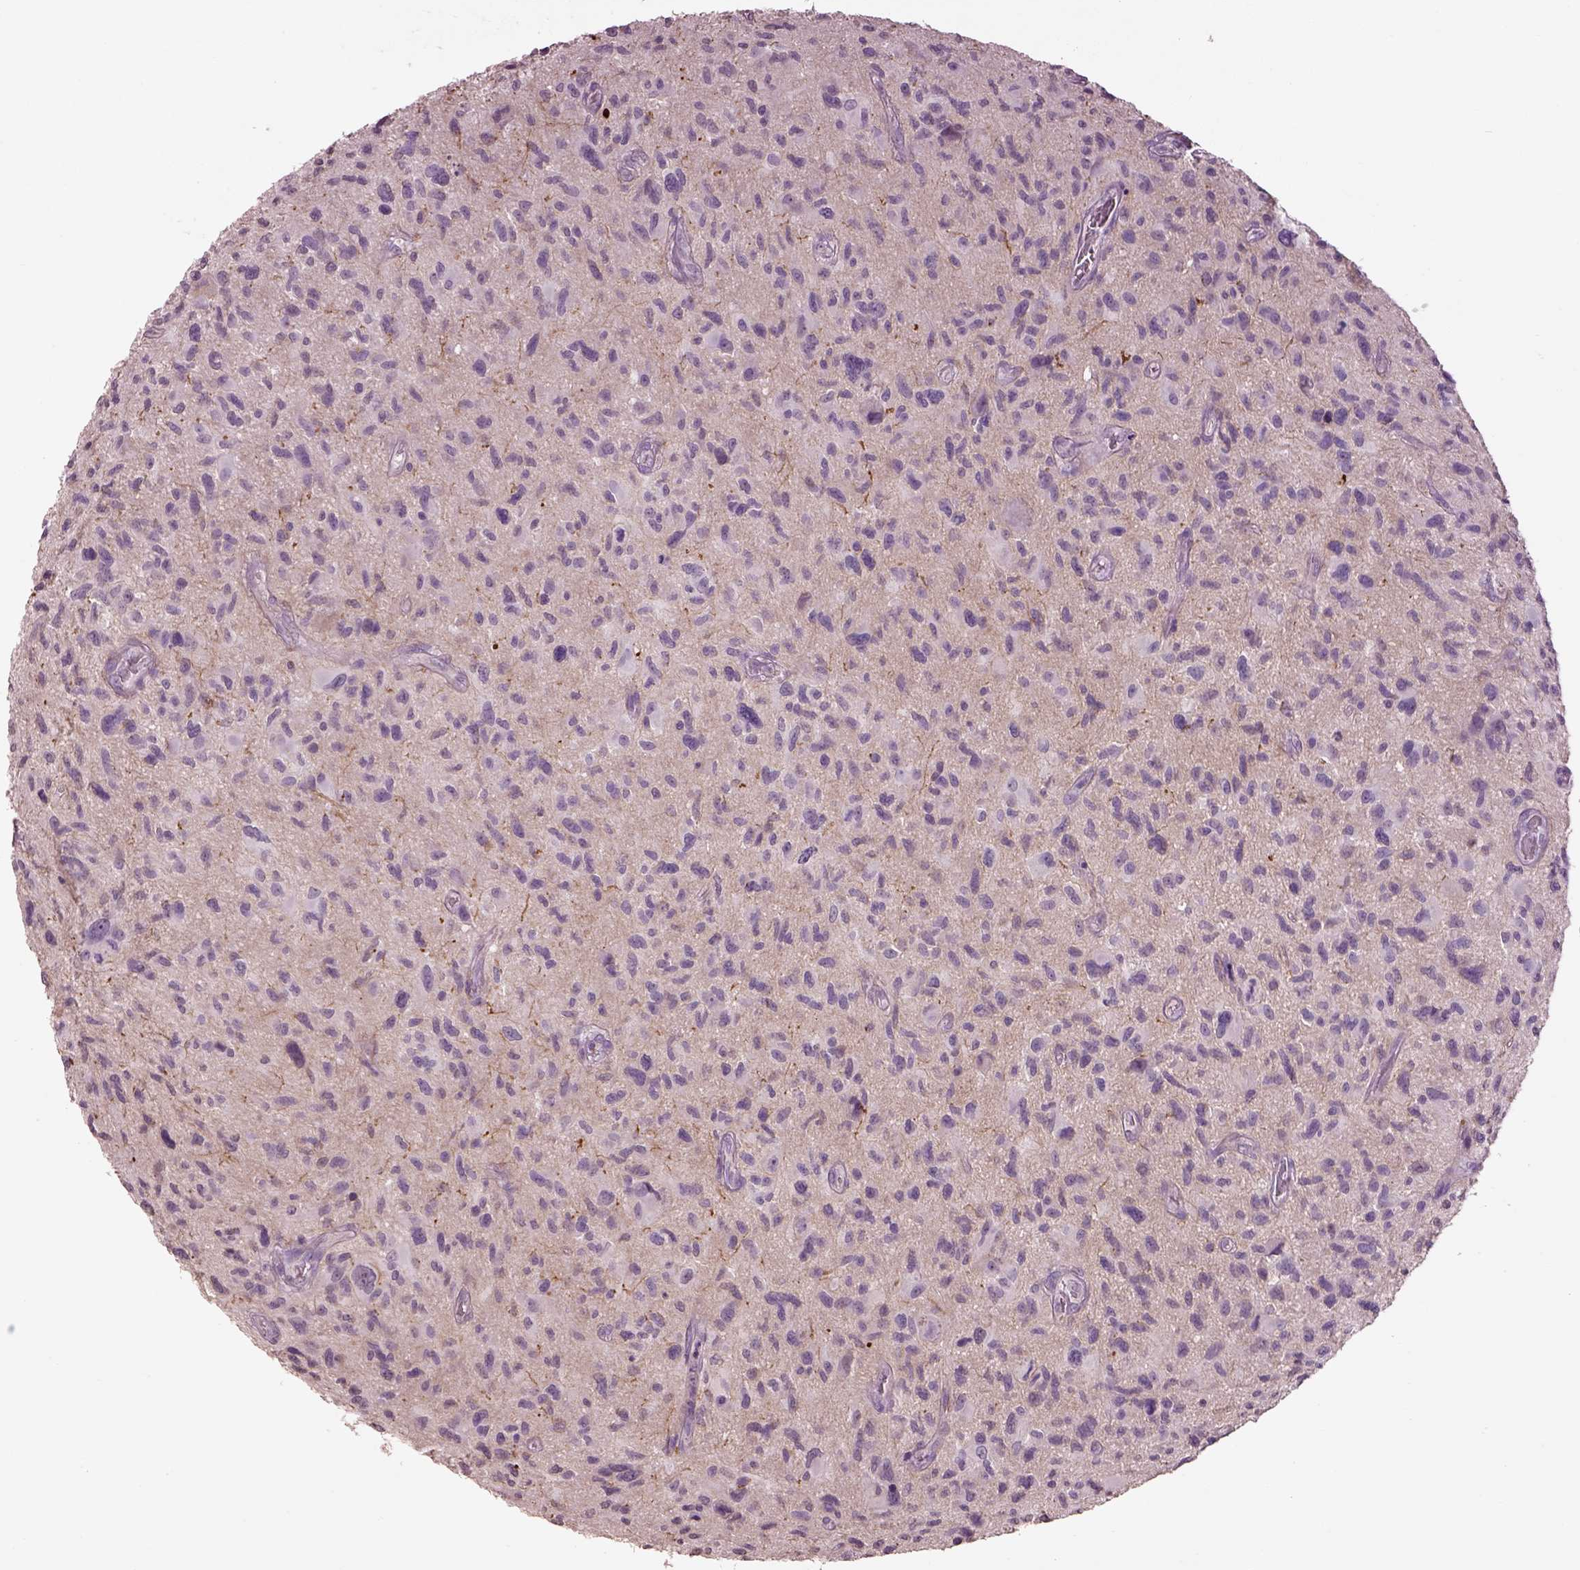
{"staining": {"intensity": "negative", "quantity": "none", "location": "none"}, "tissue": "glioma", "cell_type": "Tumor cells", "image_type": "cancer", "snomed": [{"axis": "morphology", "description": "Glioma, malignant, NOS"}, {"axis": "morphology", "description": "Glioma, malignant, High grade"}, {"axis": "topography", "description": "Brain"}], "caption": "High magnification brightfield microscopy of malignant glioma stained with DAB (brown) and counterstained with hematoxylin (blue): tumor cells show no significant positivity.", "gene": "KCNIP3", "patient": {"sex": "female", "age": 71}}